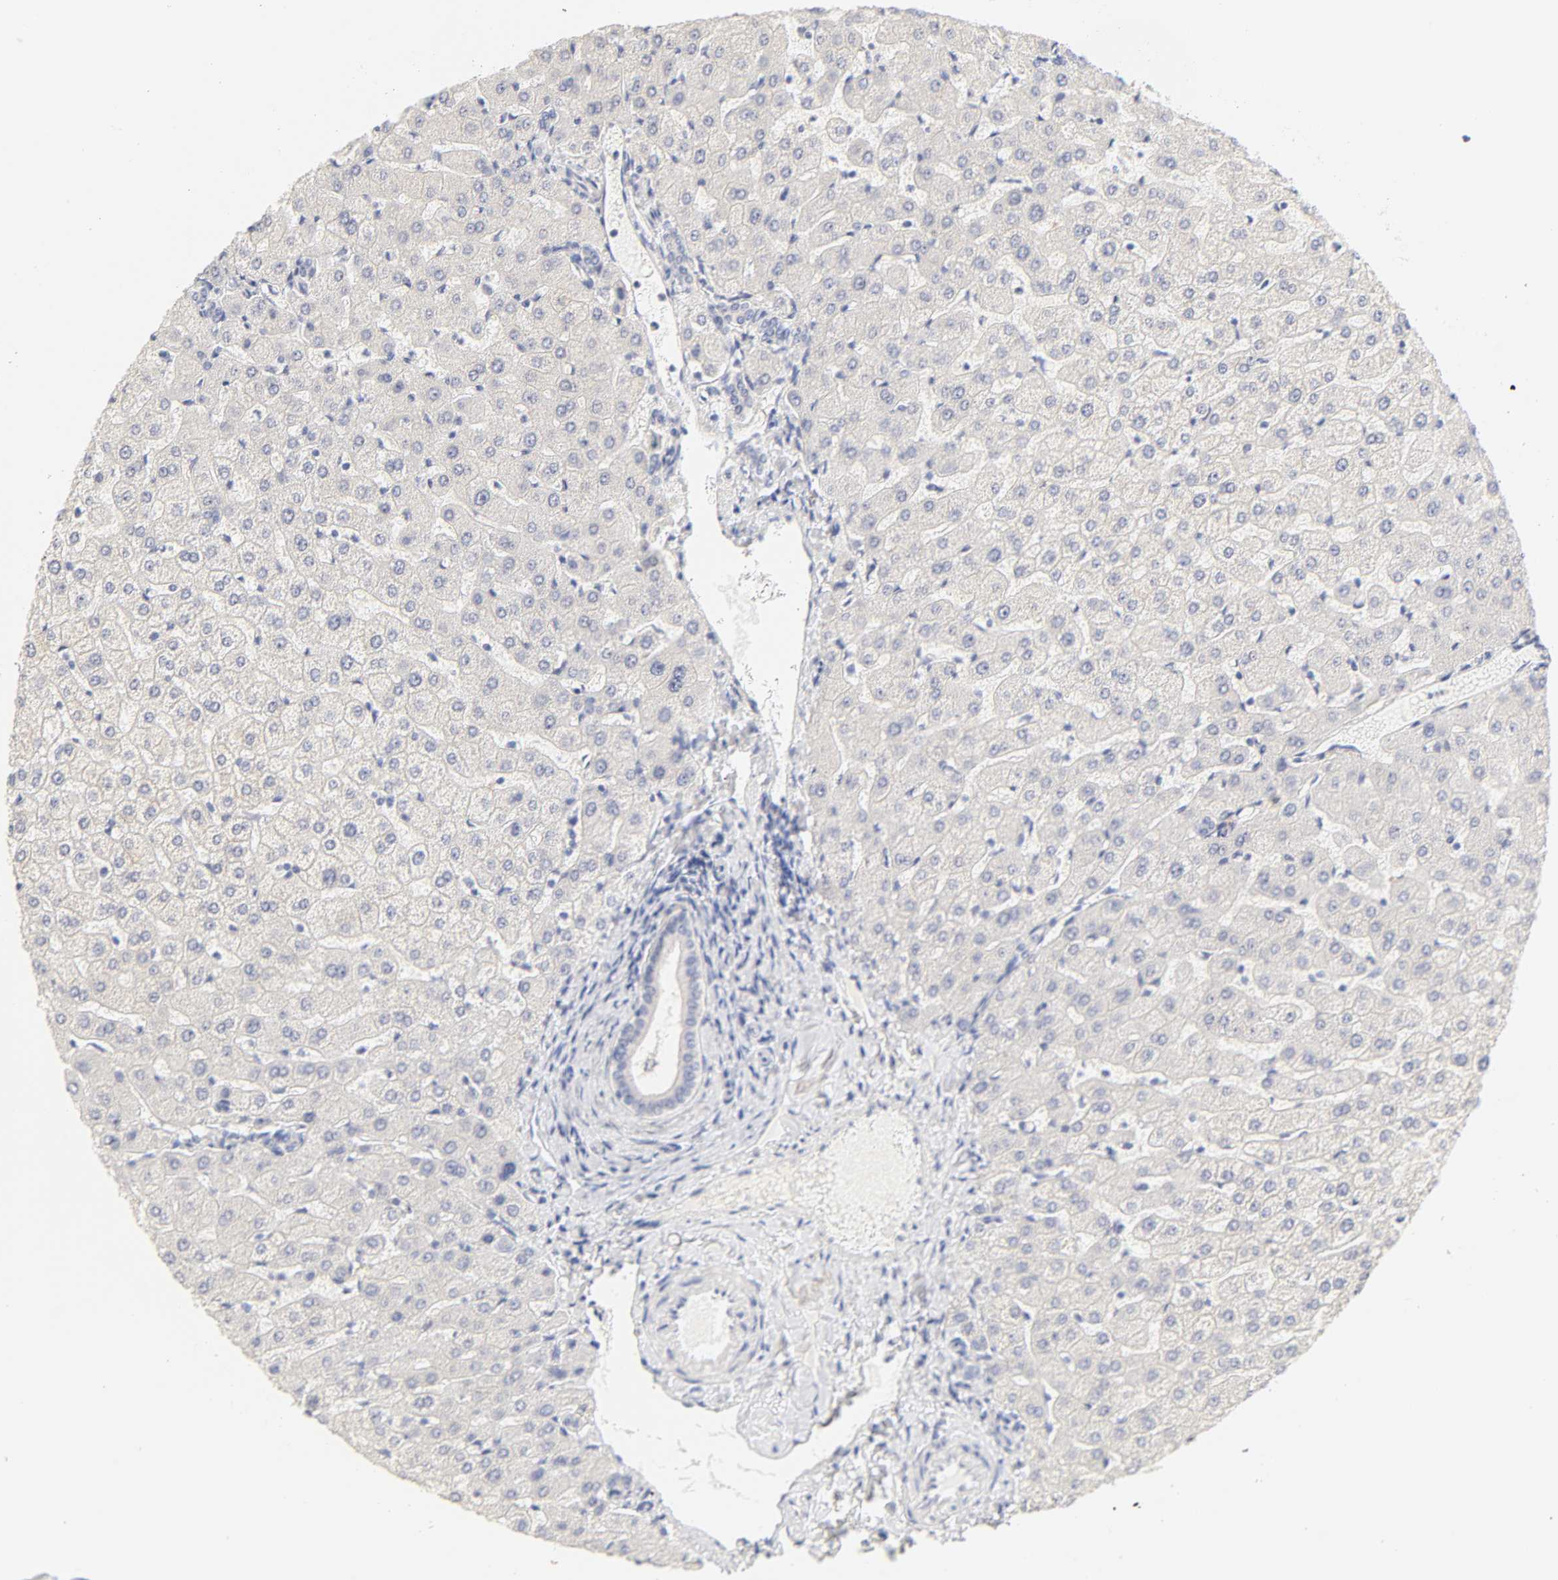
{"staining": {"intensity": "negative", "quantity": "none", "location": "none"}, "tissue": "liver", "cell_type": "Cholangiocytes", "image_type": "normal", "snomed": [{"axis": "morphology", "description": "Normal tissue, NOS"}, {"axis": "morphology", "description": "Fibrosis, NOS"}, {"axis": "topography", "description": "Liver"}], "caption": "Cholangiocytes are negative for protein expression in benign human liver. (Stains: DAB immunohistochemistry (IHC) with hematoxylin counter stain, Microscopy: brightfield microscopy at high magnification).", "gene": "CYP4B1", "patient": {"sex": "female", "age": 29}}